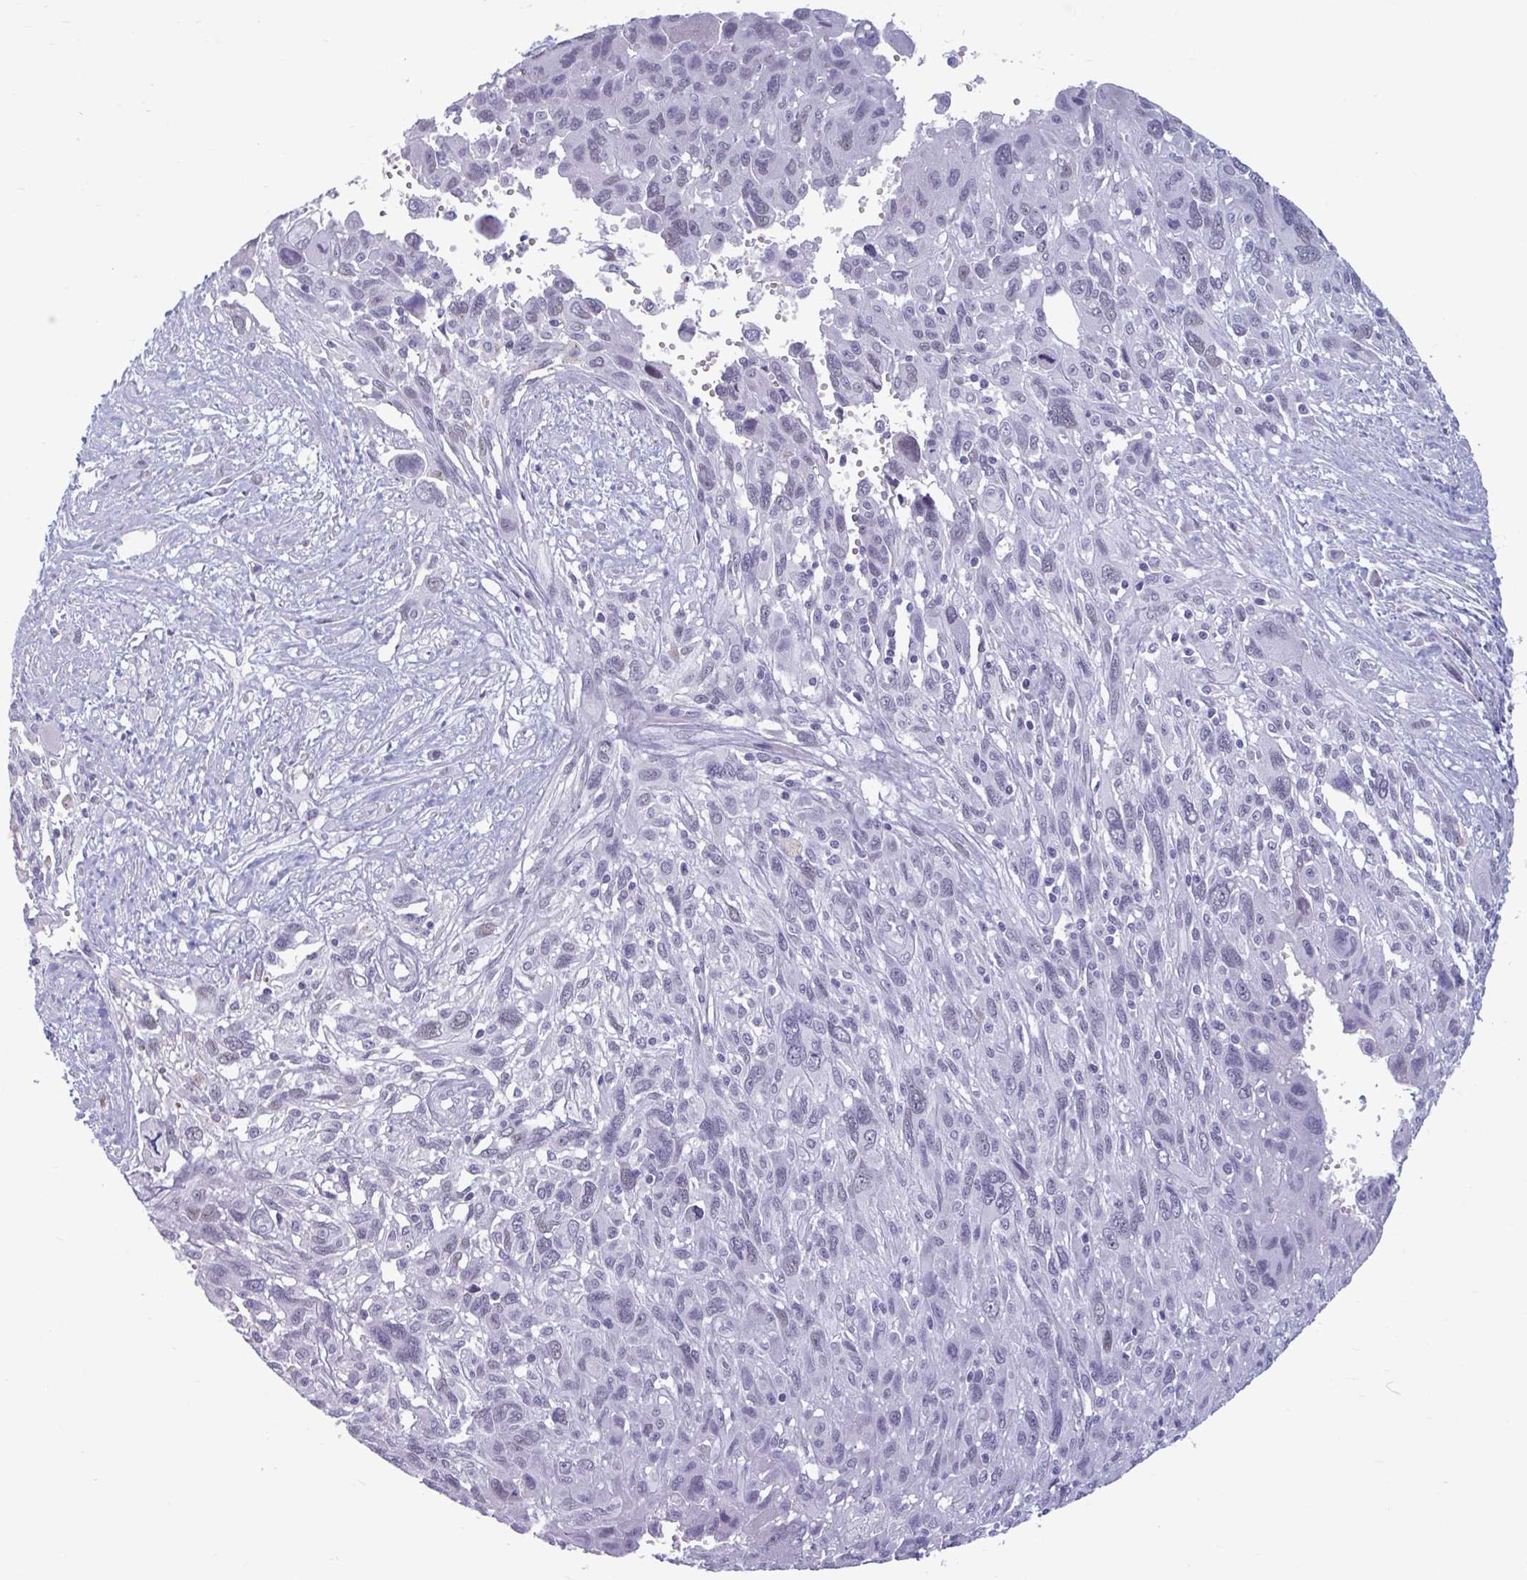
{"staining": {"intensity": "negative", "quantity": "none", "location": "none"}, "tissue": "pancreatic cancer", "cell_type": "Tumor cells", "image_type": "cancer", "snomed": [{"axis": "morphology", "description": "Adenocarcinoma, NOS"}, {"axis": "topography", "description": "Pancreas"}], "caption": "Tumor cells show no significant protein expression in pancreatic adenocarcinoma.", "gene": "MSMB", "patient": {"sex": "female", "age": 47}}